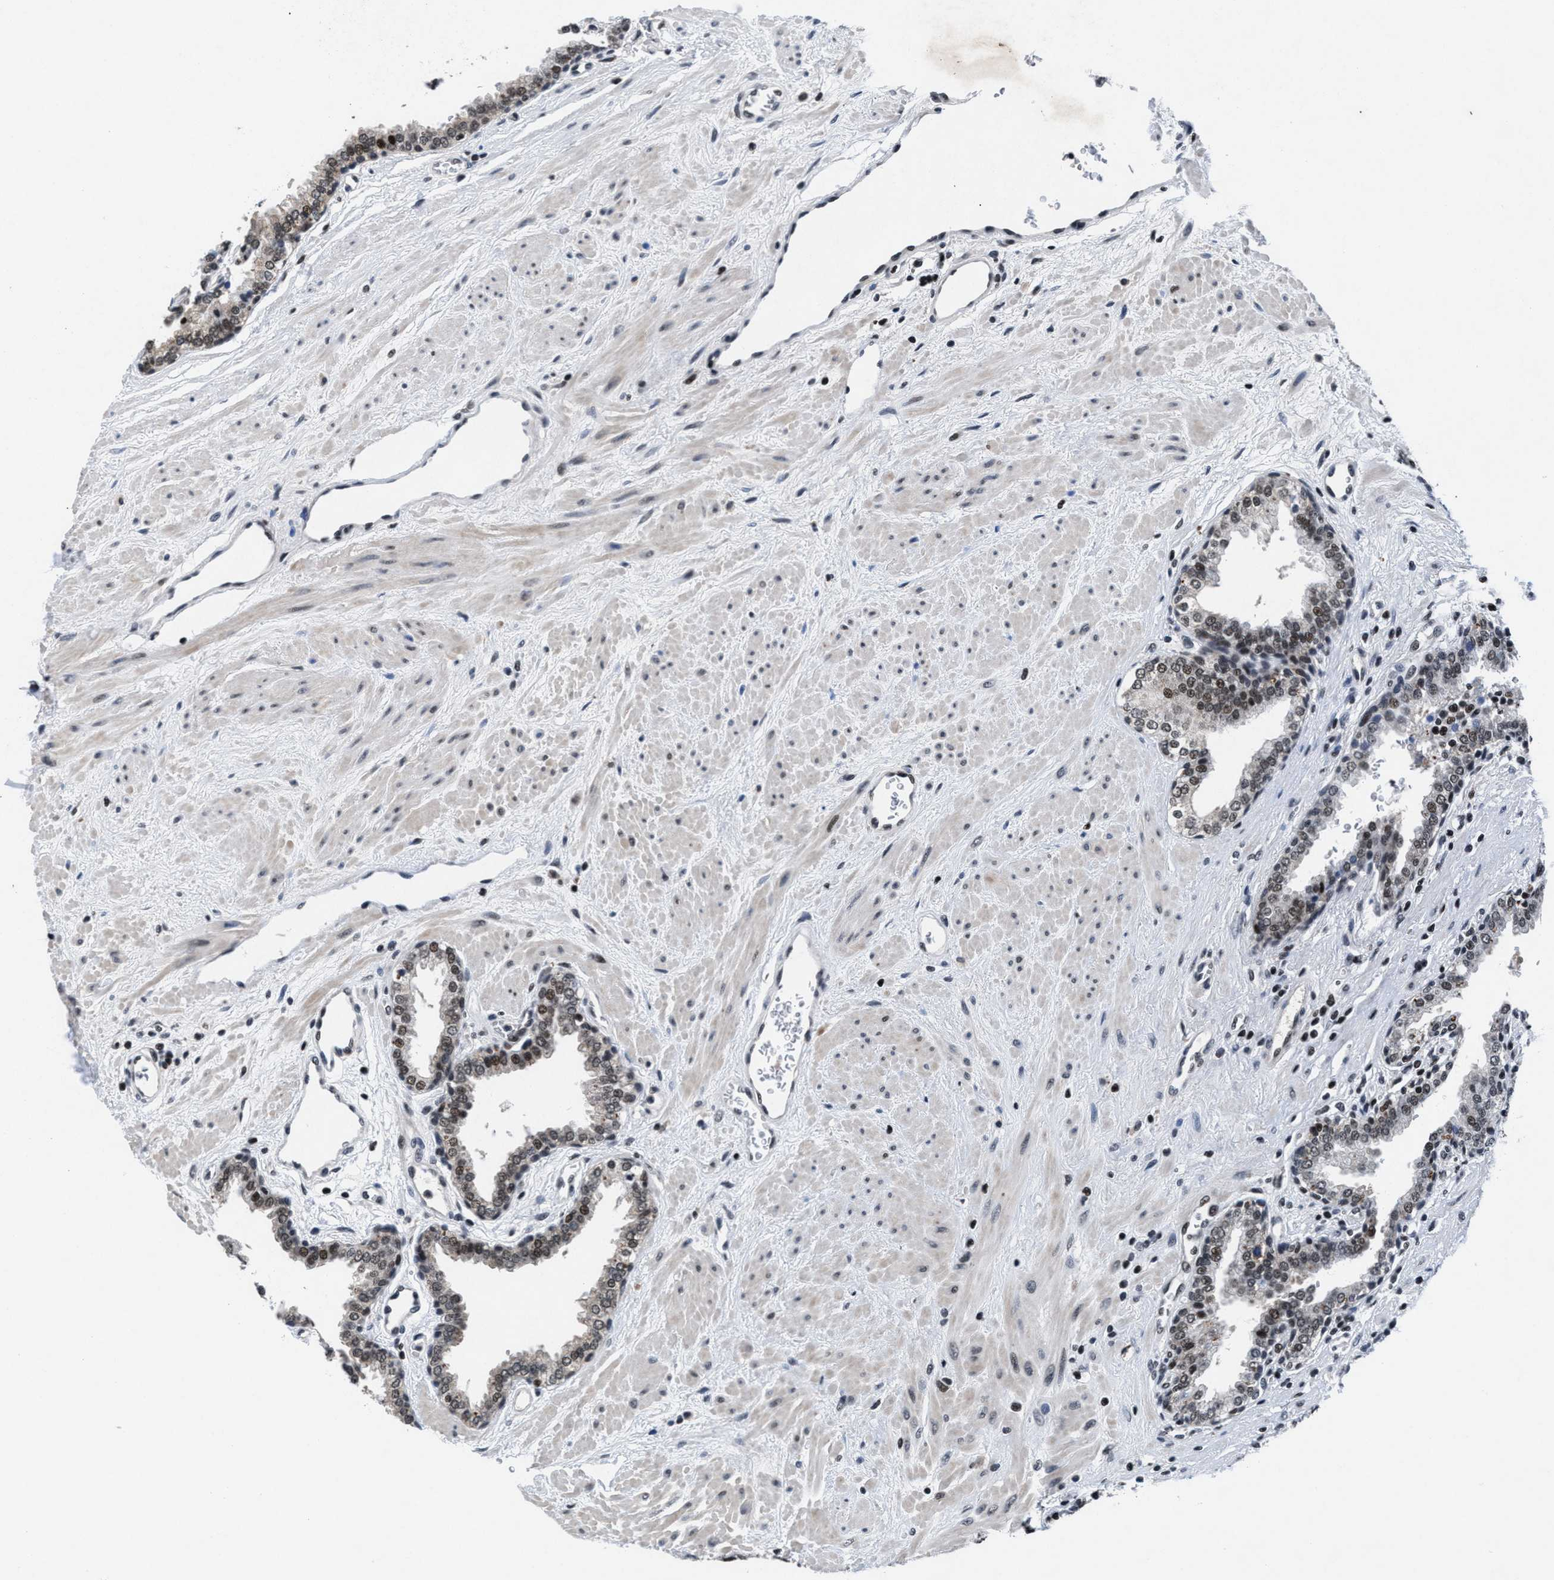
{"staining": {"intensity": "moderate", "quantity": ">75%", "location": "nuclear"}, "tissue": "prostate", "cell_type": "Glandular cells", "image_type": "normal", "snomed": [{"axis": "morphology", "description": "Normal tissue, NOS"}, {"axis": "topography", "description": "Prostate"}], "caption": "There is medium levels of moderate nuclear positivity in glandular cells of normal prostate, as demonstrated by immunohistochemical staining (brown color).", "gene": "WDR81", "patient": {"sex": "male", "age": 51}}